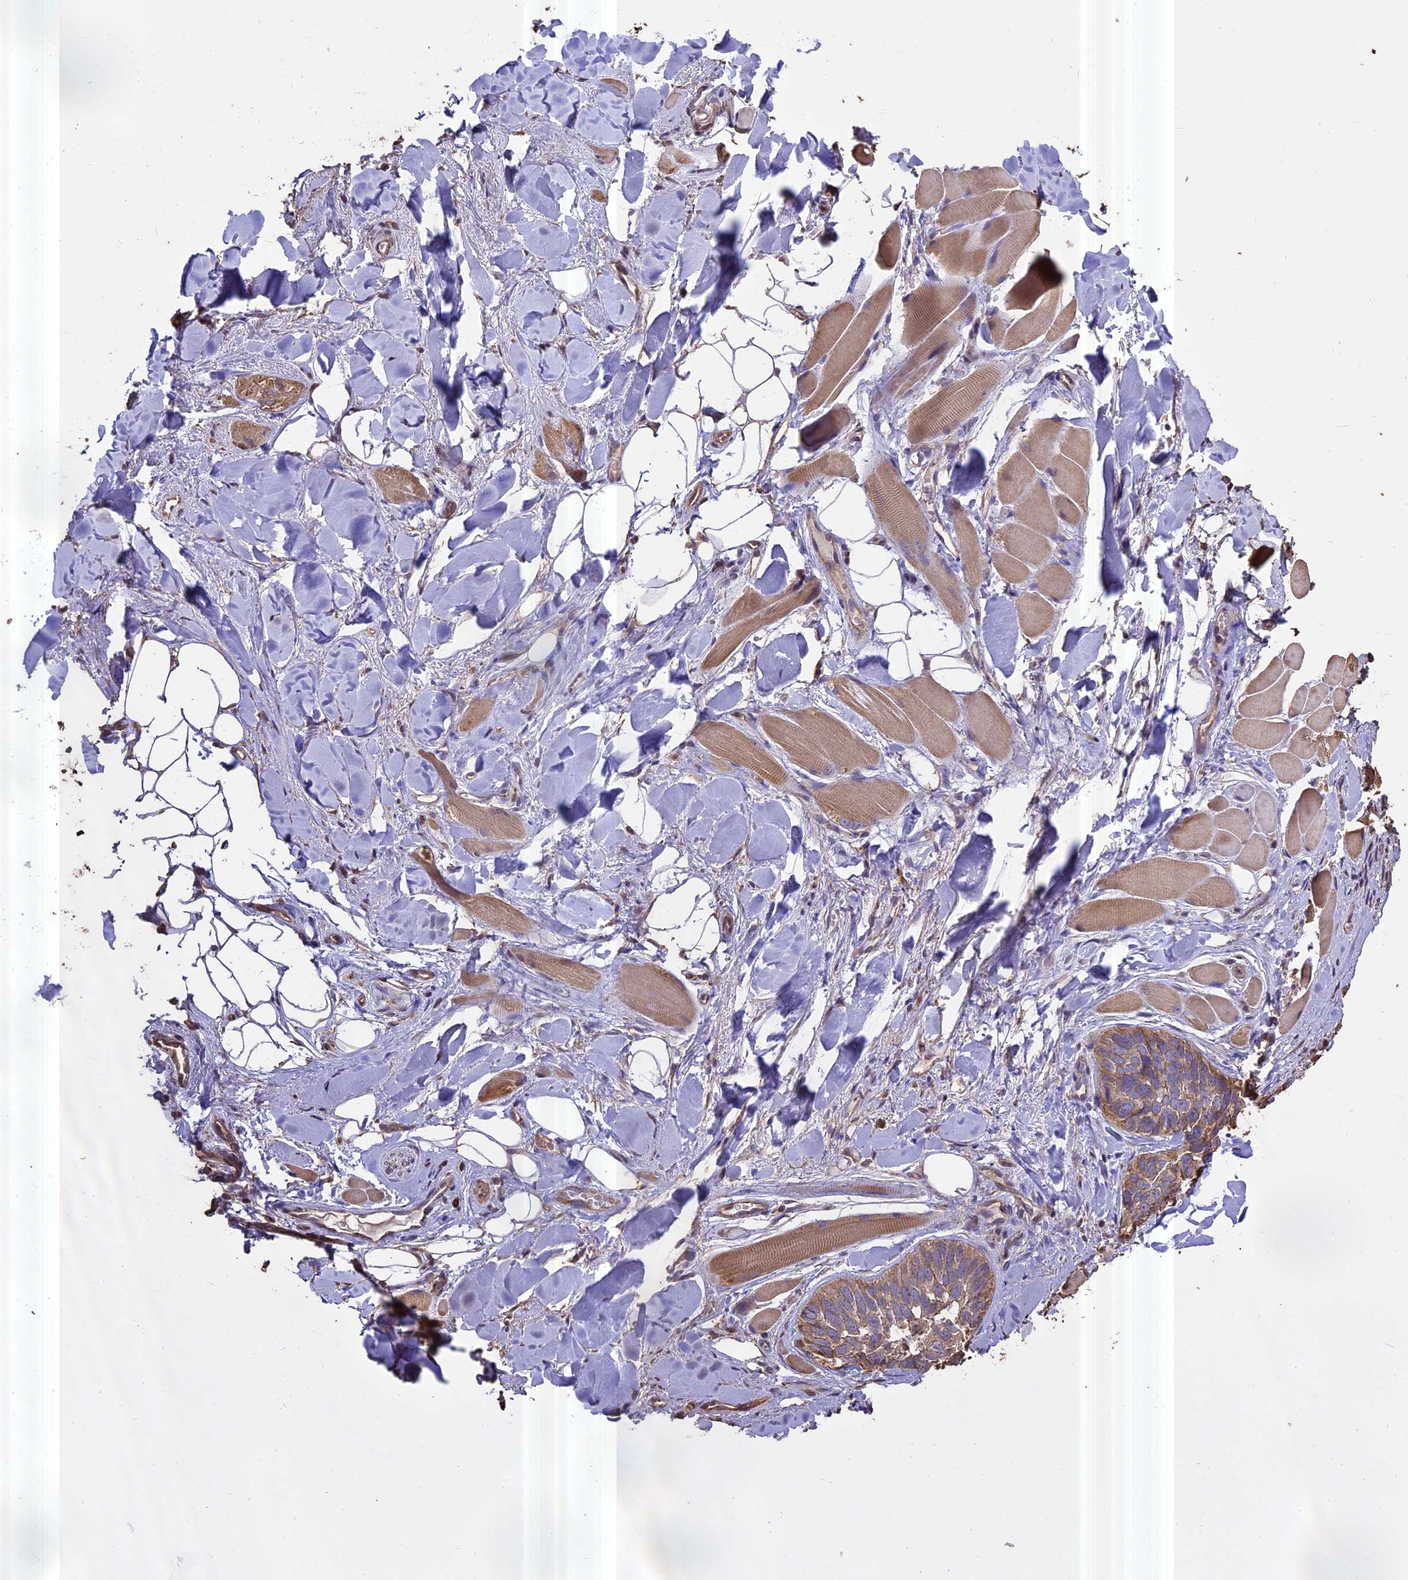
{"staining": {"intensity": "weak", "quantity": ">75%", "location": "cytoplasmic/membranous"}, "tissue": "skin cancer", "cell_type": "Tumor cells", "image_type": "cancer", "snomed": [{"axis": "morphology", "description": "Basal cell carcinoma"}, {"axis": "topography", "description": "Skin"}], "caption": "Skin cancer (basal cell carcinoma) stained with a protein marker displays weak staining in tumor cells.", "gene": "PGPEP1L", "patient": {"sex": "male", "age": 62}}